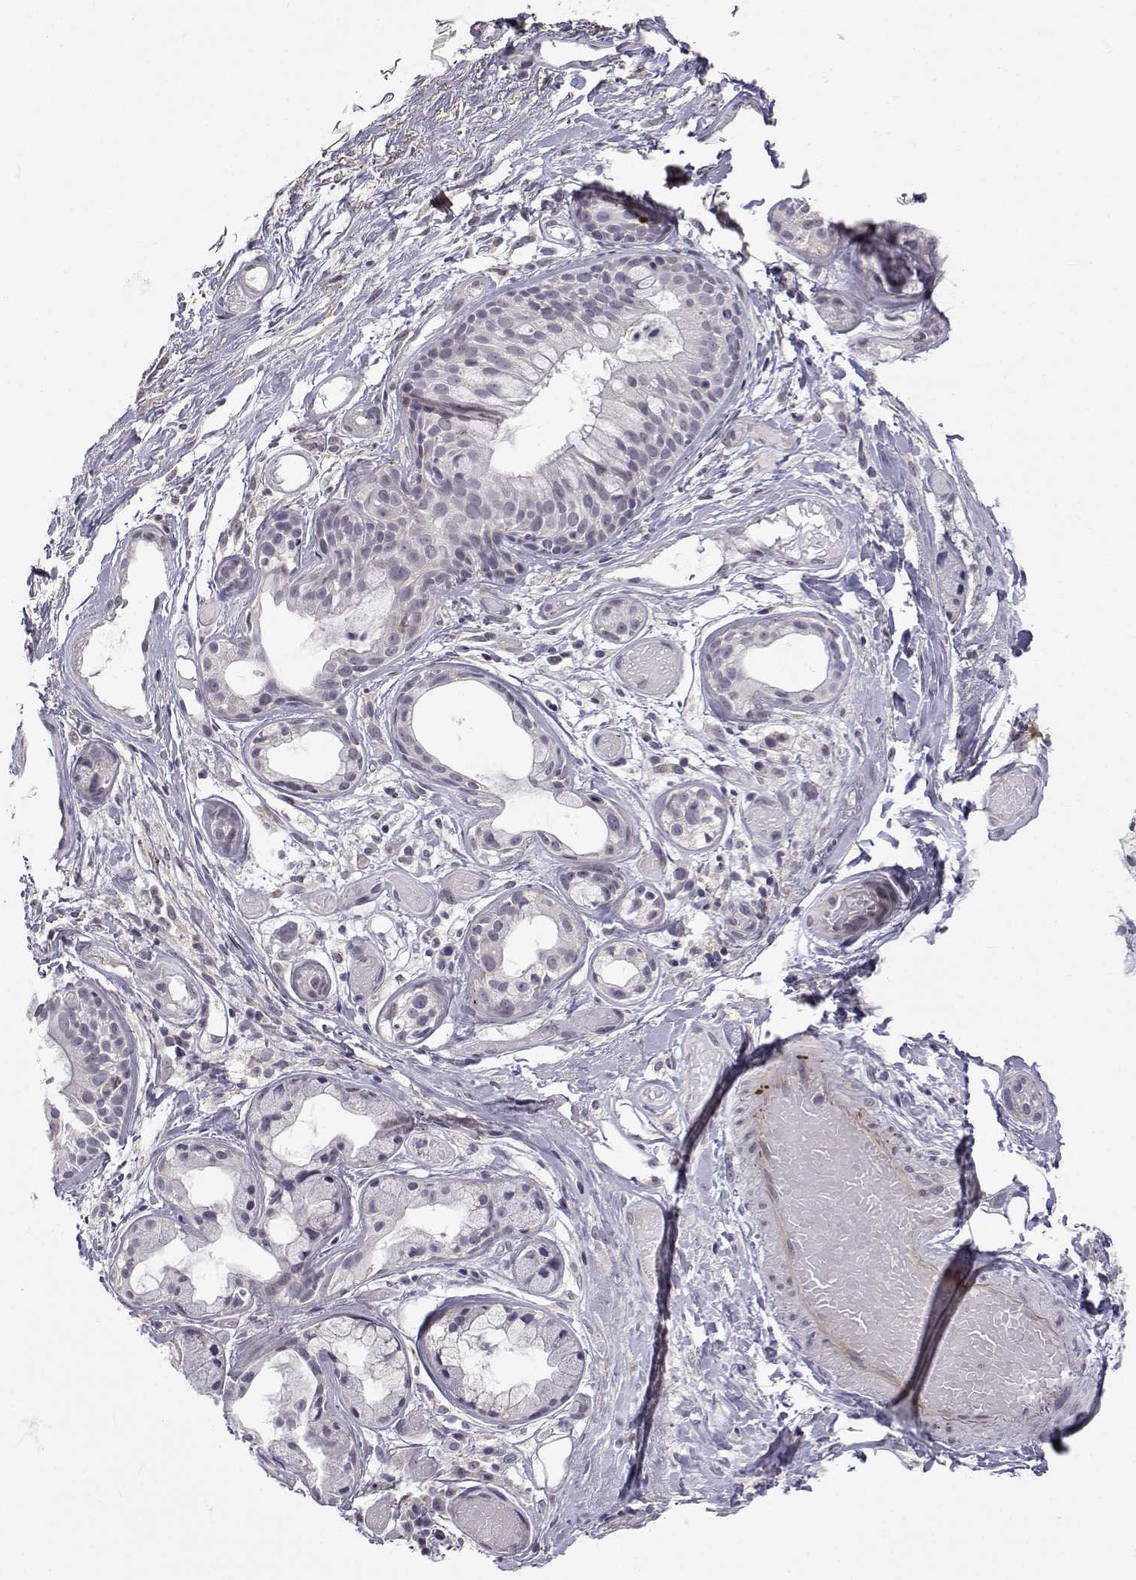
{"staining": {"intensity": "negative", "quantity": "none", "location": "none"}, "tissue": "adipose tissue", "cell_type": "Adipocytes", "image_type": "normal", "snomed": [{"axis": "morphology", "description": "Normal tissue, NOS"}, {"axis": "topography", "description": "Cartilage tissue"}], "caption": "Immunohistochemical staining of normal adipose tissue reveals no significant expression in adipocytes.", "gene": "SLC6A3", "patient": {"sex": "male", "age": 62}}